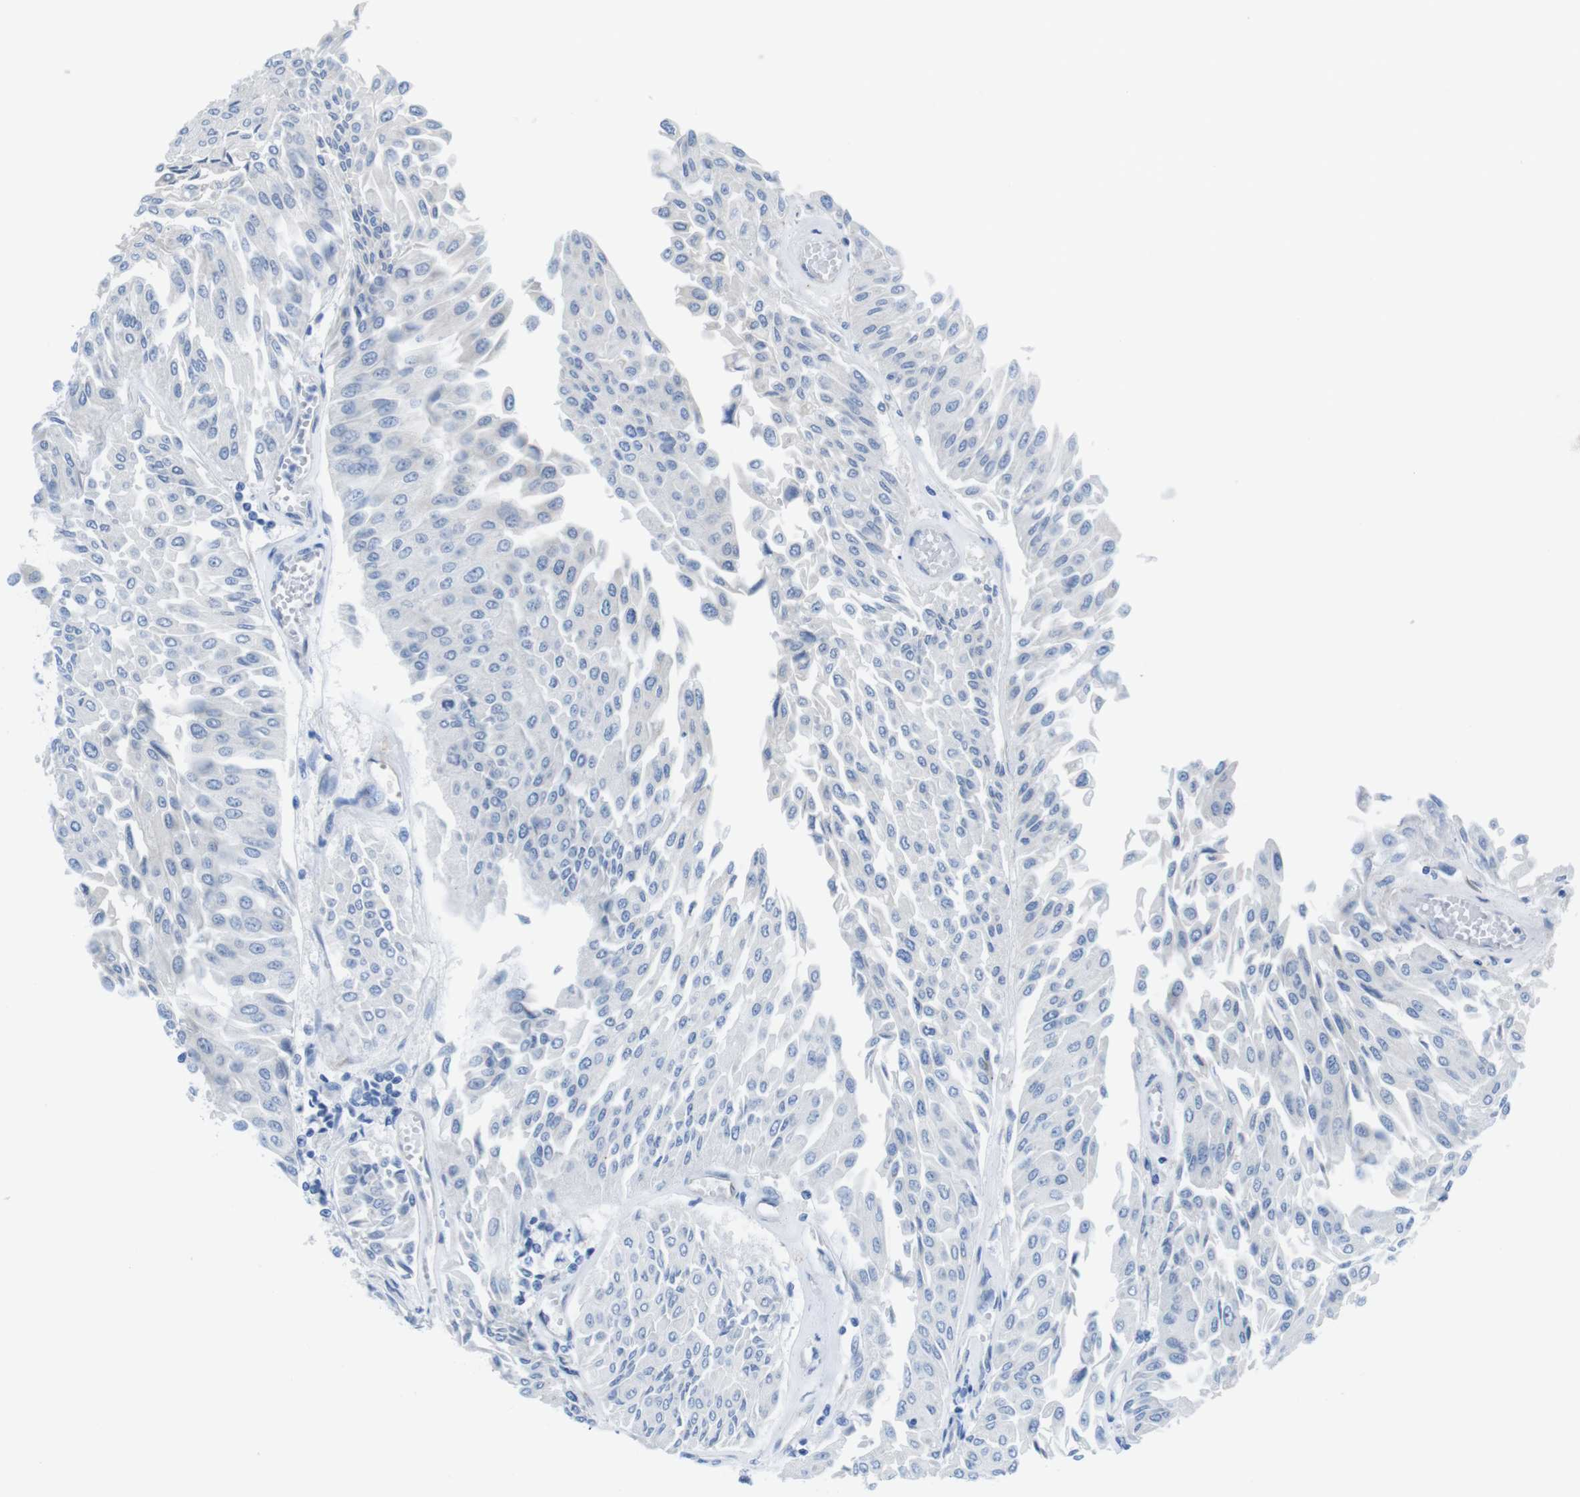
{"staining": {"intensity": "negative", "quantity": "none", "location": "none"}, "tissue": "urothelial cancer", "cell_type": "Tumor cells", "image_type": "cancer", "snomed": [{"axis": "morphology", "description": "Urothelial carcinoma, Low grade"}, {"axis": "topography", "description": "Urinary bladder"}], "caption": "Tumor cells show no significant protein staining in low-grade urothelial carcinoma.", "gene": "CDH8", "patient": {"sex": "male", "age": 67}}